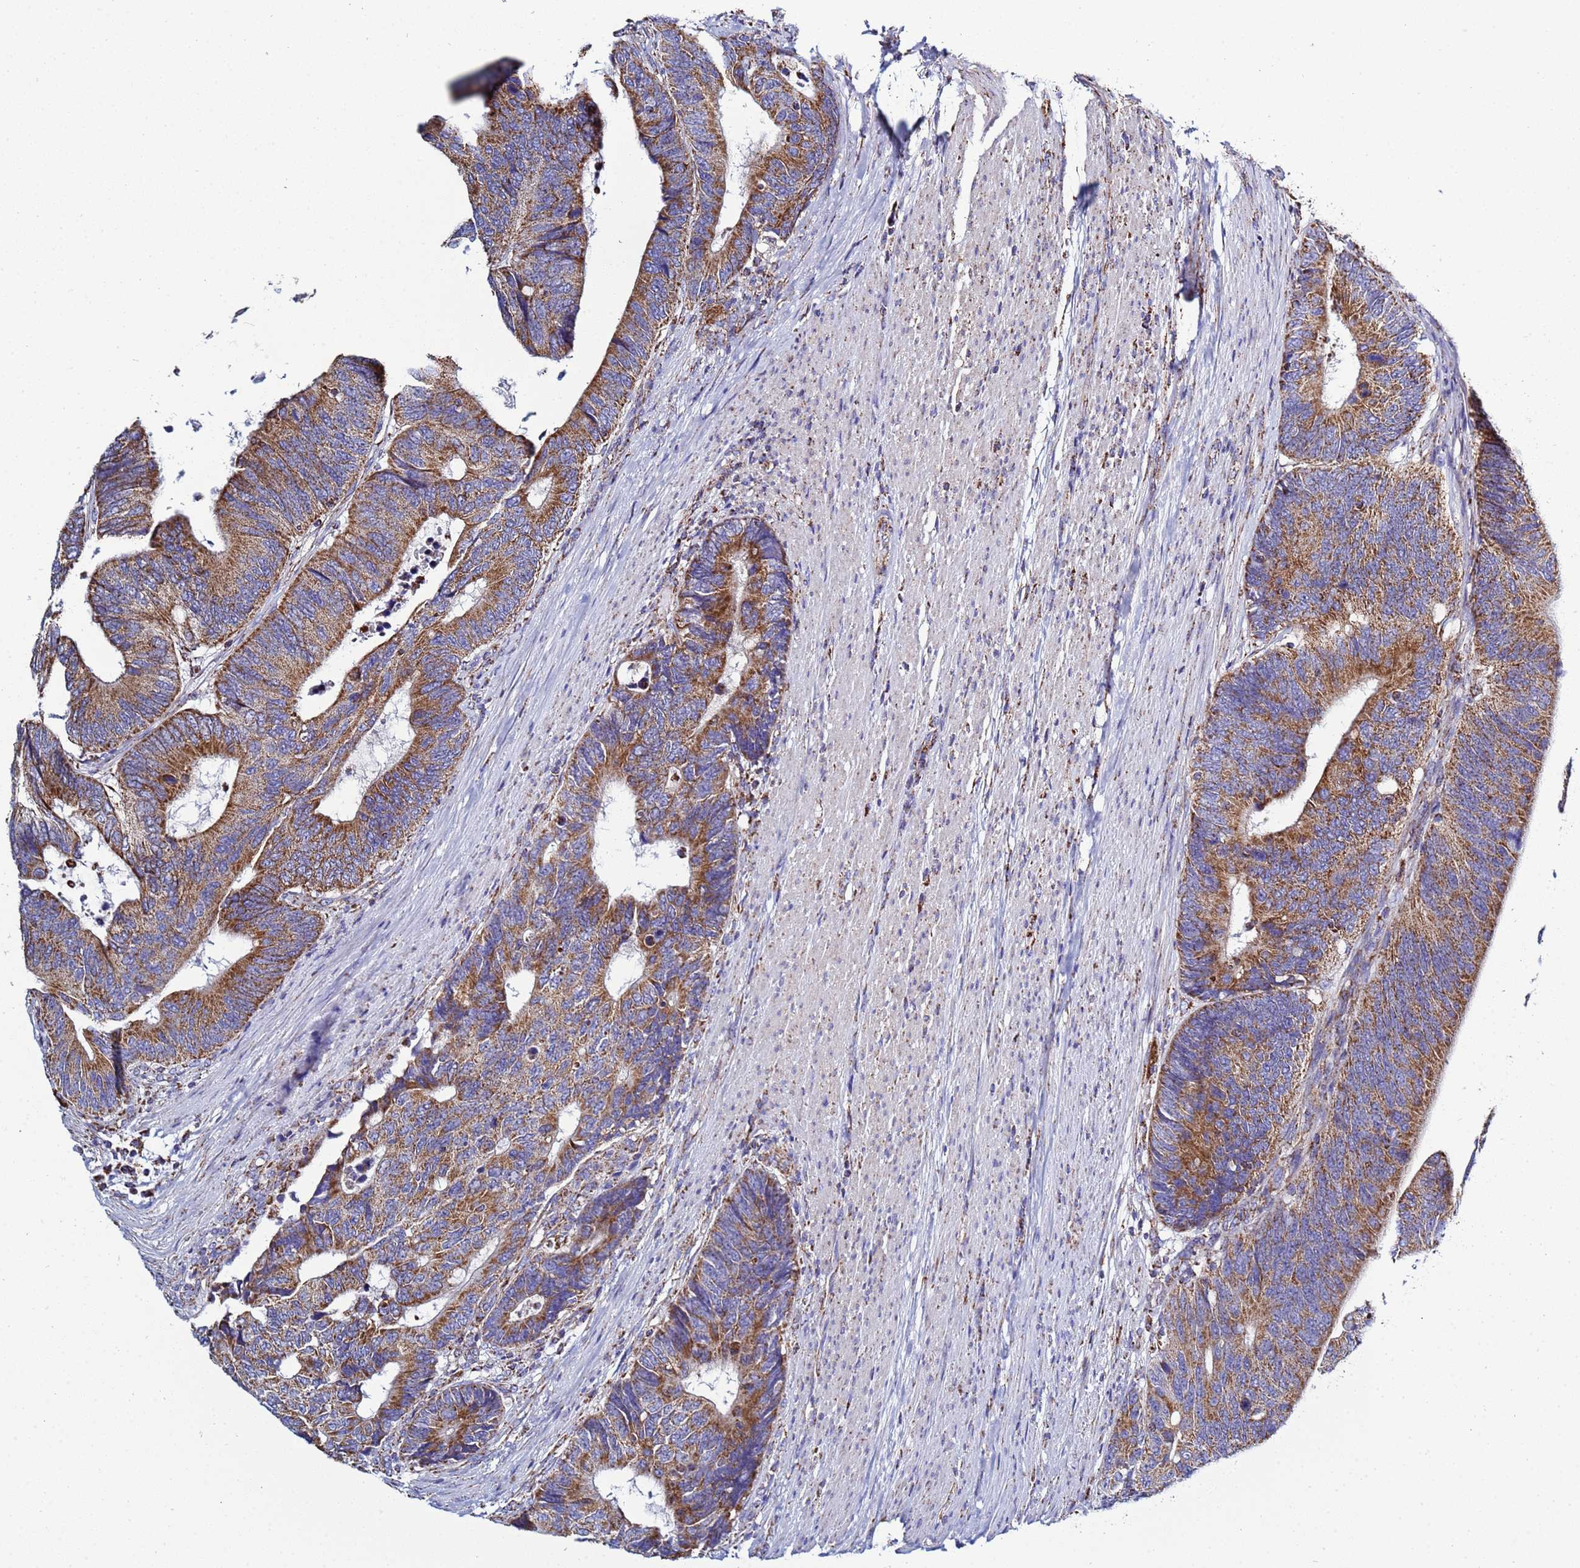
{"staining": {"intensity": "strong", "quantity": ">75%", "location": "cytoplasmic/membranous"}, "tissue": "colorectal cancer", "cell_type": "Tumor cells", "image_type": "cancer", "snomed": [{"axis": "morphology", "description": "Adenocarcinoma, NOS"}, {"axis": "topography", "description": "Colon"}], "caption": "Protein expression analysis of colorectal cancer reveals strong cytoplasmic/membranous staining in about >75% of tumor cells. (Stains: DAB (3,3'-diaminobenzidine) in brown, nuclei in blue, Microscopy: brightfield microscopy at high magnification).", "gene": "COQ4", "patient": {"sex": "male", "age": 87}}